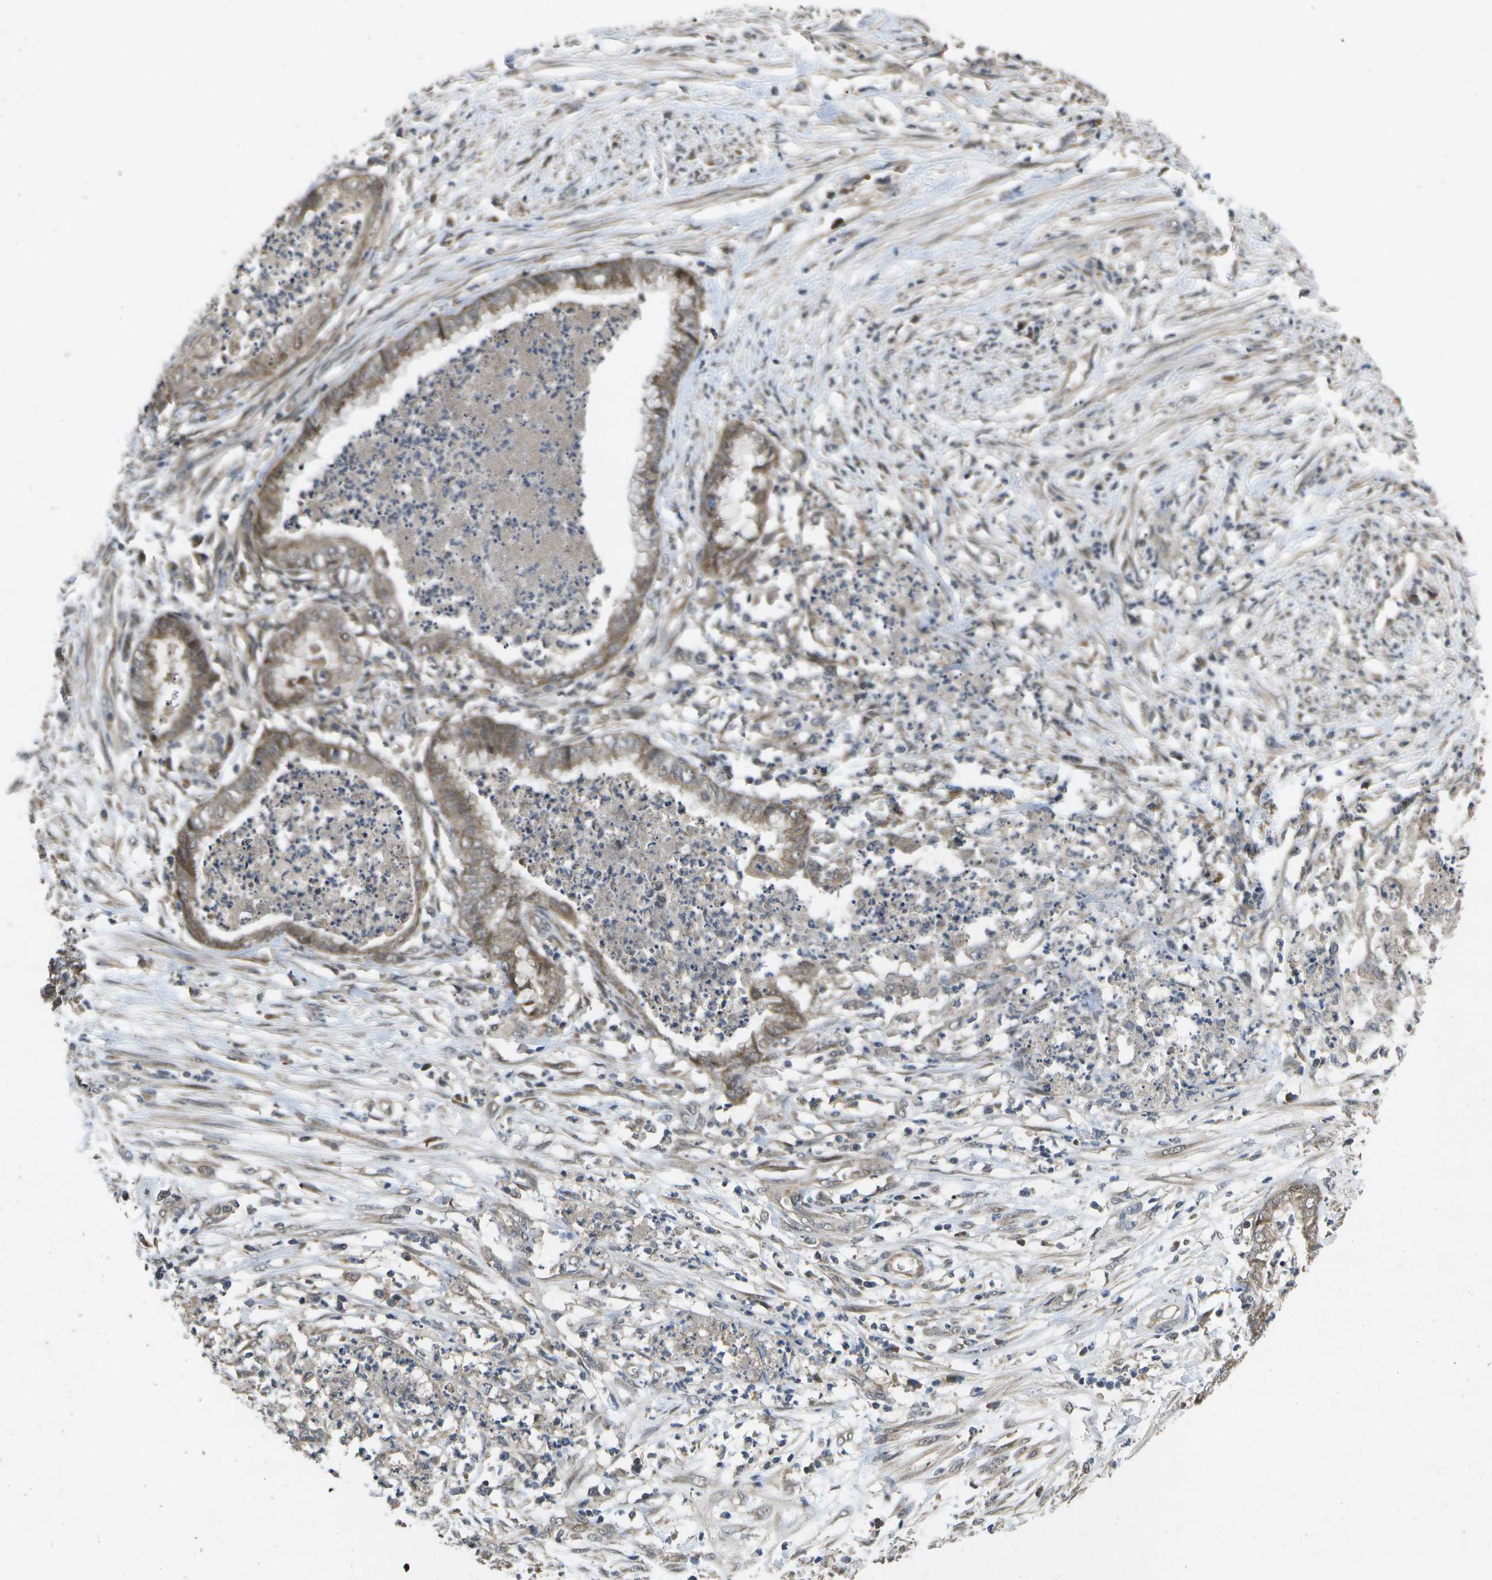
{"staining": {"intensity": "moderate", "quantity": ">75%", "location": "cytoplasmic/membranous"}, "tissue": "endometrial cancer", "cell_type": "Tumor cells", "image_type": "cancer", "snomed": [{"axis": "morphology", "description": "Necrosis, NOS"}, {"axis": "morphology", "description": "Adenocarcinoma, NOS"}, {"axis": "topography", "description": "Endometrium"}], "caption": "Protein staining of endometrial cancer (adenocarcinoma) tissue shows moderate cytoplasmic/membranous positivity in about >75% of tumor cells.", "gene": "ALAS1", "patient": {"sex": "female", "age": 79}}